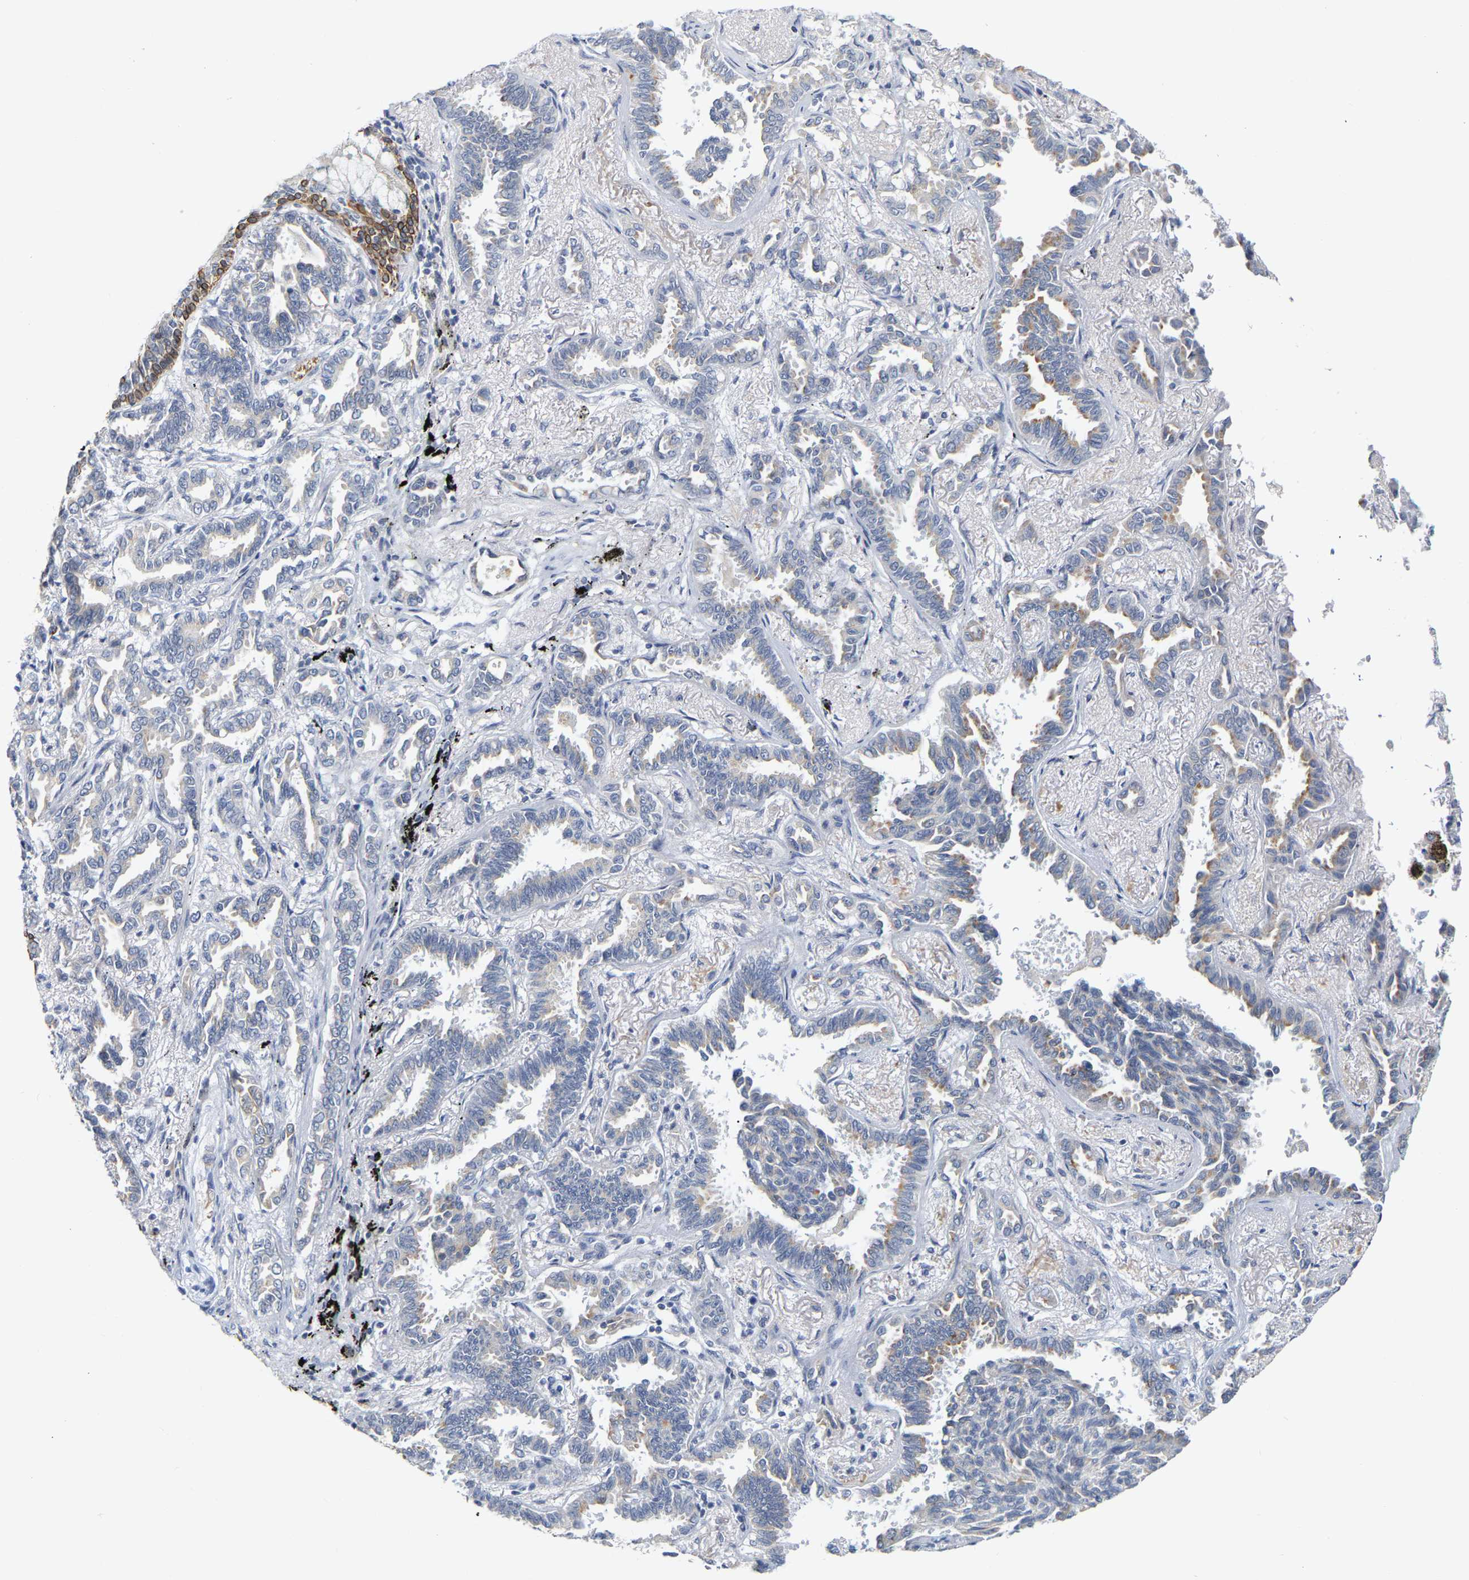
{"staining": {"intensity": "moderate", "quantity": "<25%", "location": "cytoplasmic/membranous"}, "tissue": "lung cancer", "cell_type": "Tumor cells", "image_type": "cancer", "snomed": [{"axis": "morphology", "description": "Adenocarcinoma, NOS"}, {"axis": "topography", "description": "Lung"}], "caption": "An image of human lung cancer (adenocarcinoma) stained for a protein shows moderate cytoplasmic/membranous brown staining in tumor cells. The staining was performed using DAB, with brown indicating positive protein expression. Nuclei are stained blue with hematoxylin.", "gene": "KRT76", "patient": {"sex": "male", "age": 59}}